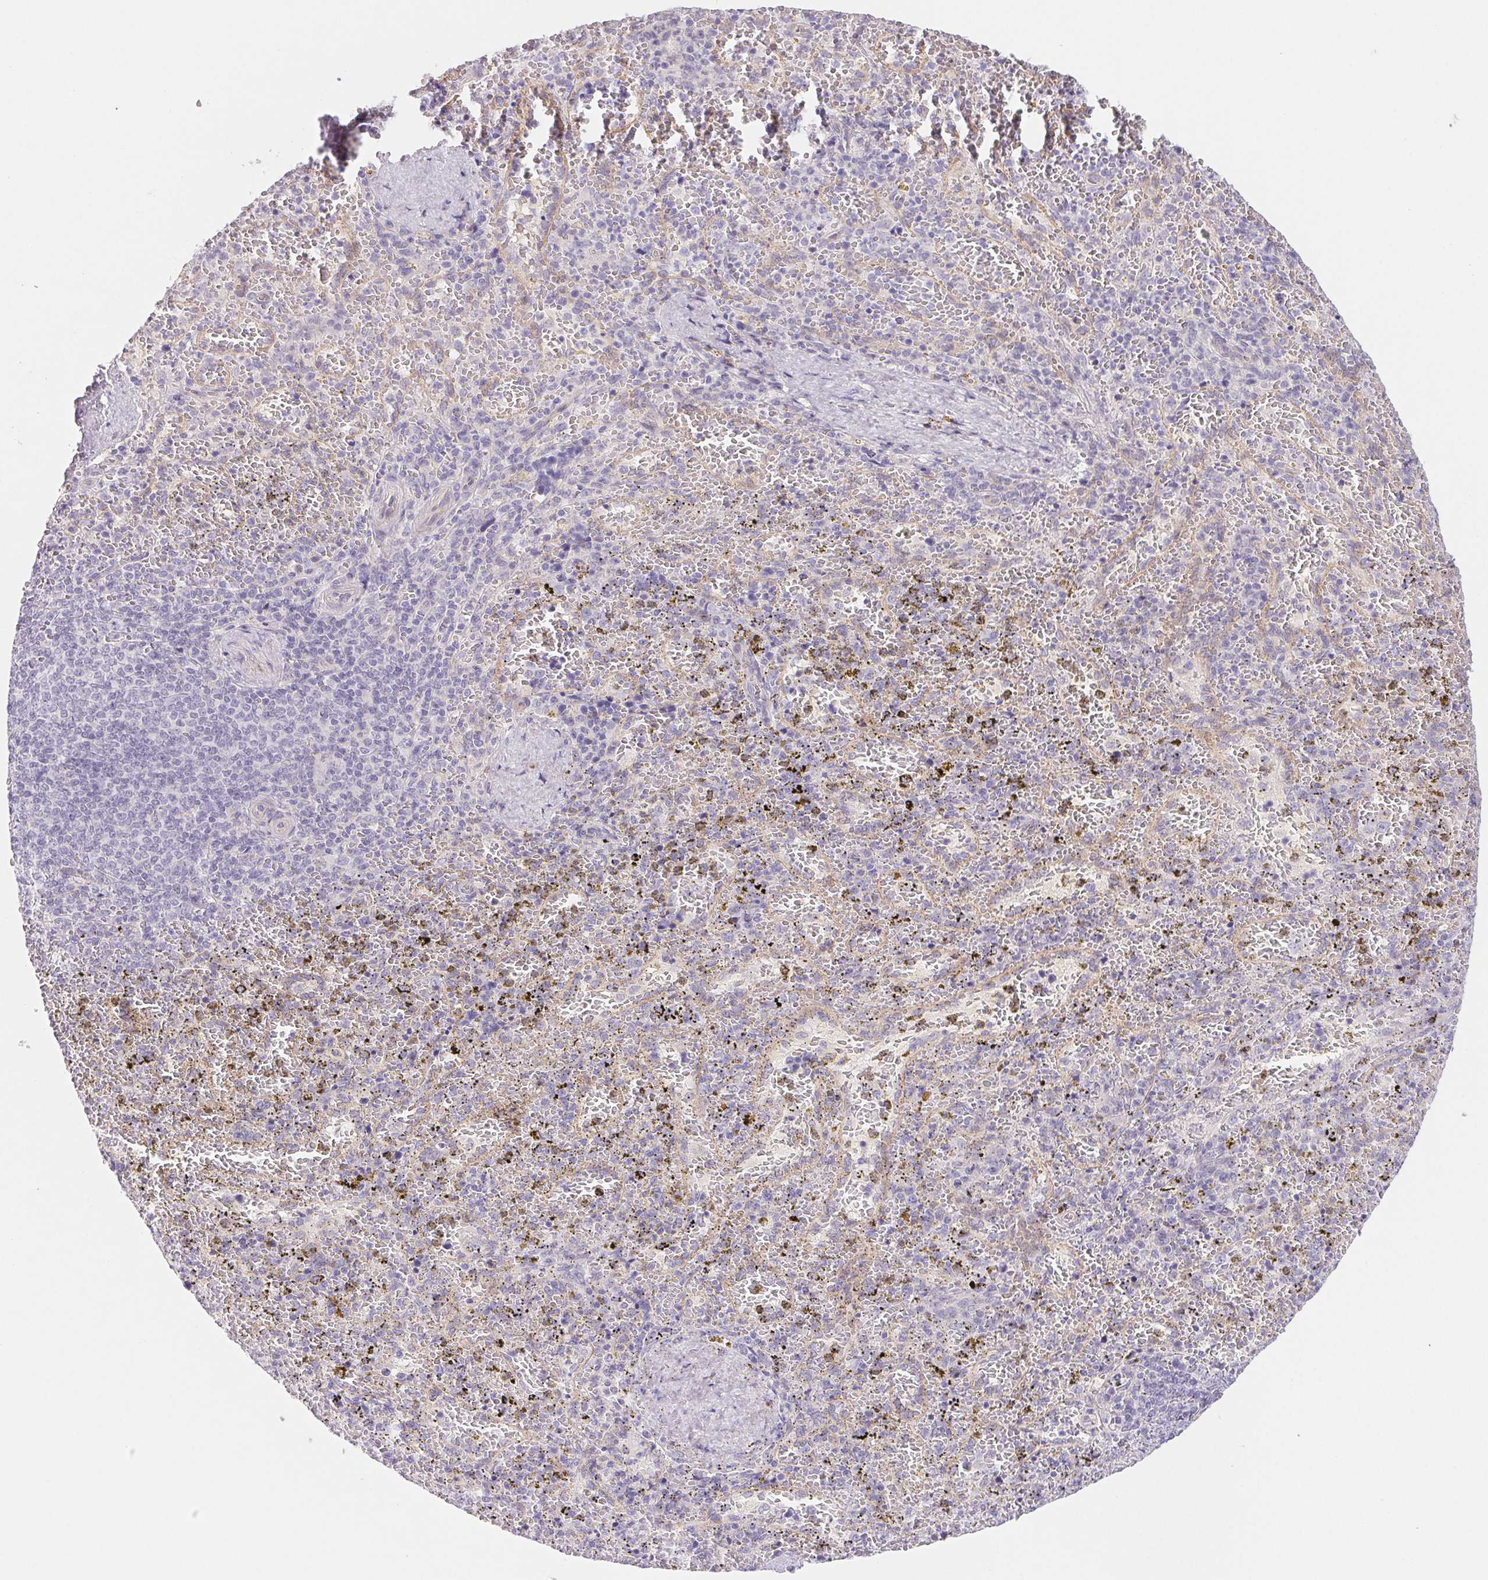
{"staining": {"intensity": "negative", "quantity": "none", "location": "none"}, "tissue": "spleen", "cell_type": "Cells in red pulp", "image_type": "normal", "snomed": [{"axis": "morphology", "description": "Normal tissue, NOS"}, {"axis": "topography", "description": "Spleen"}], "caption": "DAB immunohistochemical staining of unremarkable human spleen demonstrates no significant positivity in cells in red pulp.", "gene": "CTNND2", "patient": {"sex": "female", "age": 50}}